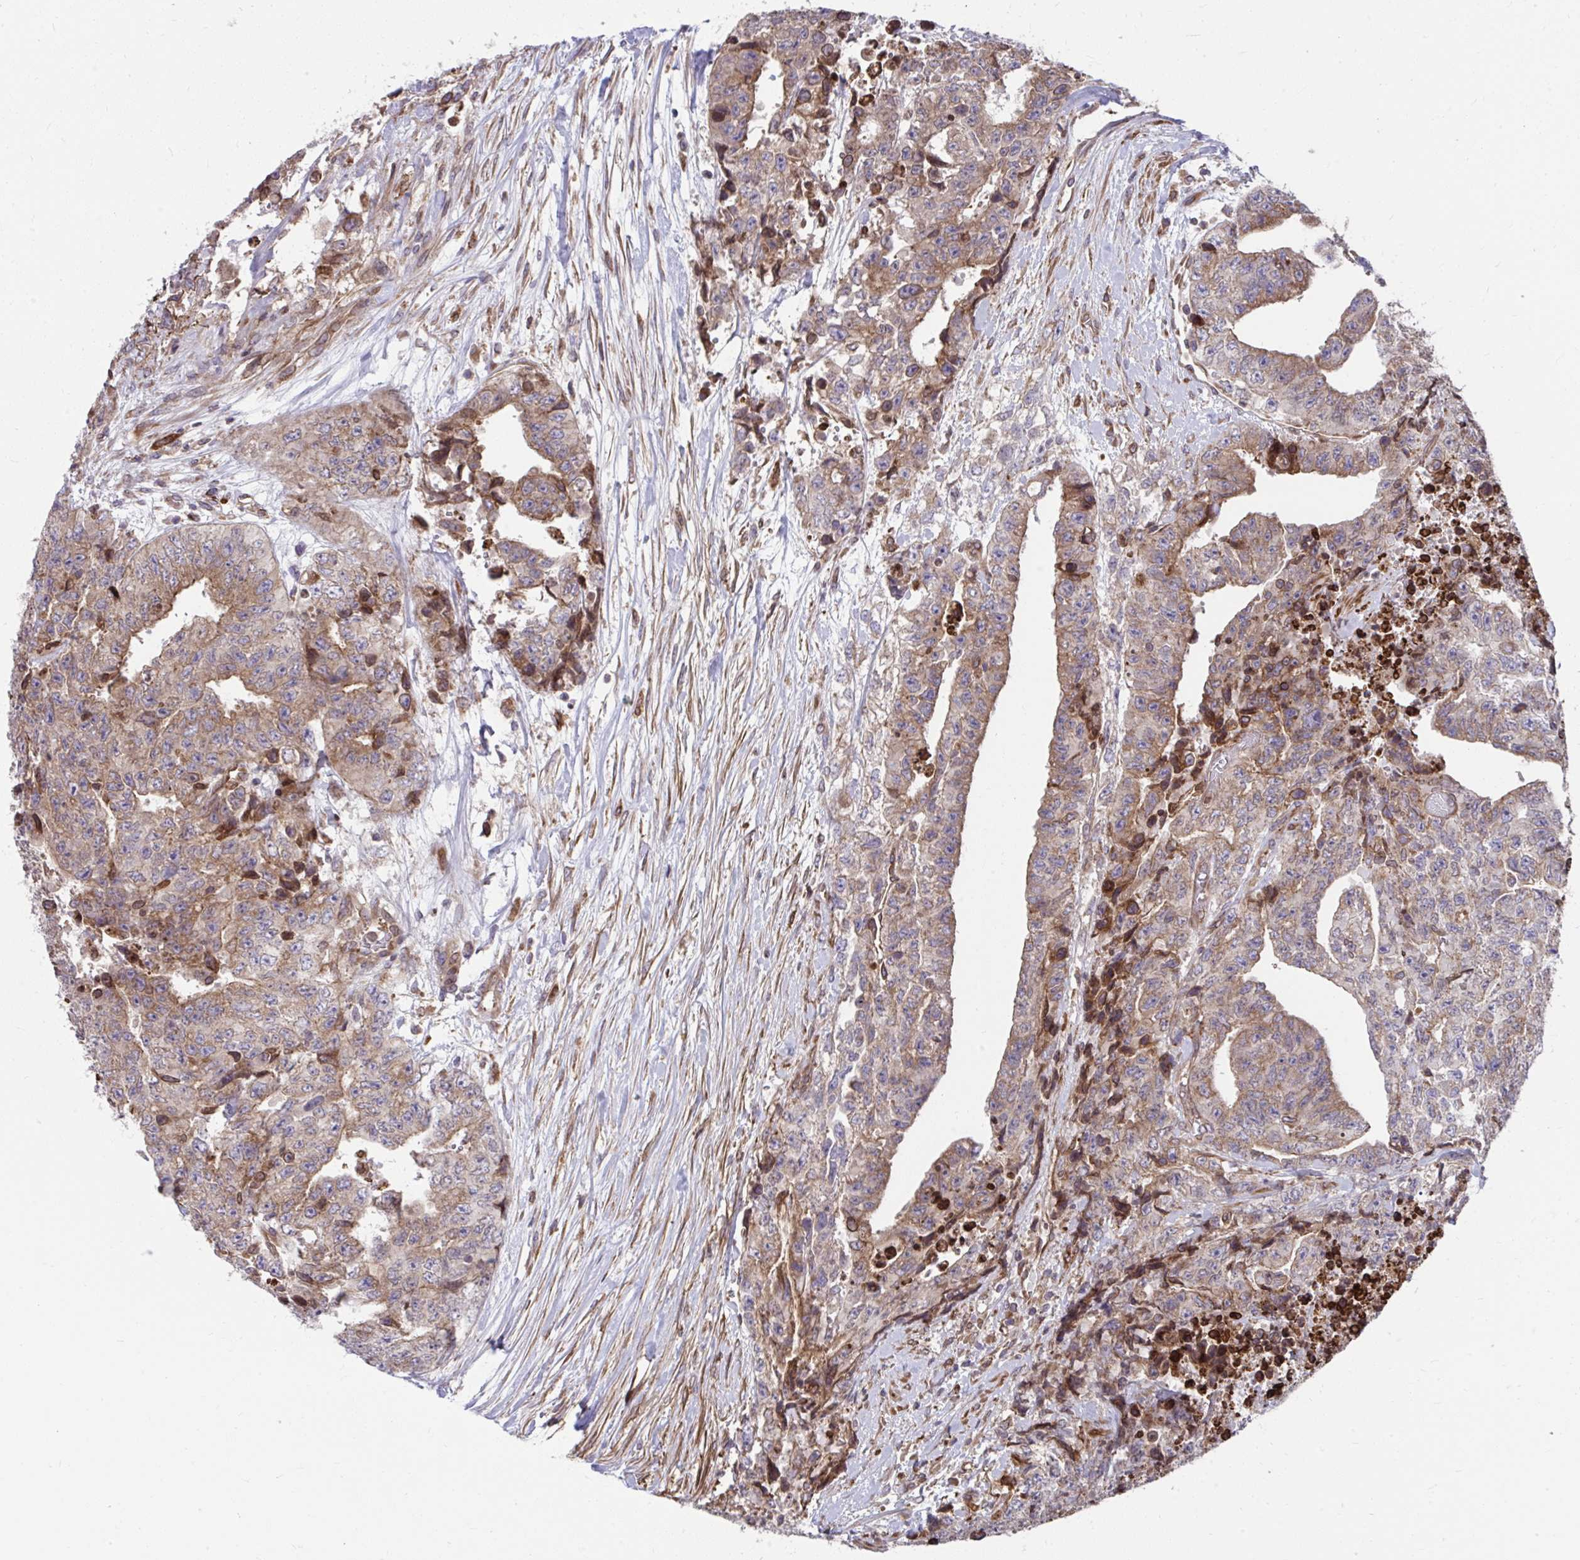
{"staining": {"intensity": "weak", "quantity": "25%-75%", "location": "cytoplasmic/membranous"}, "tissue": "testis cancer", "cell_type": "Tumor cells", "image_type": "cancer", "snomed": [{"axis": "morphology", "description": "Carcinoma, Embryonal, NOS"}, {"axis": "topography", "description": "Testis"}], "caption": "Tumor cells display low levels of weak cytoplasmic/membranous staining in about 25%-75% of cells in human embryonal carcinoma (testis). The staining was performed using DAB (3,3'-diaminobenzidine), with brown indicating positive protein expression. Nuclei are stained blue with hematoxylin.", "gene": "STIM2", "patient": {"sex": "male", "age": 24}}